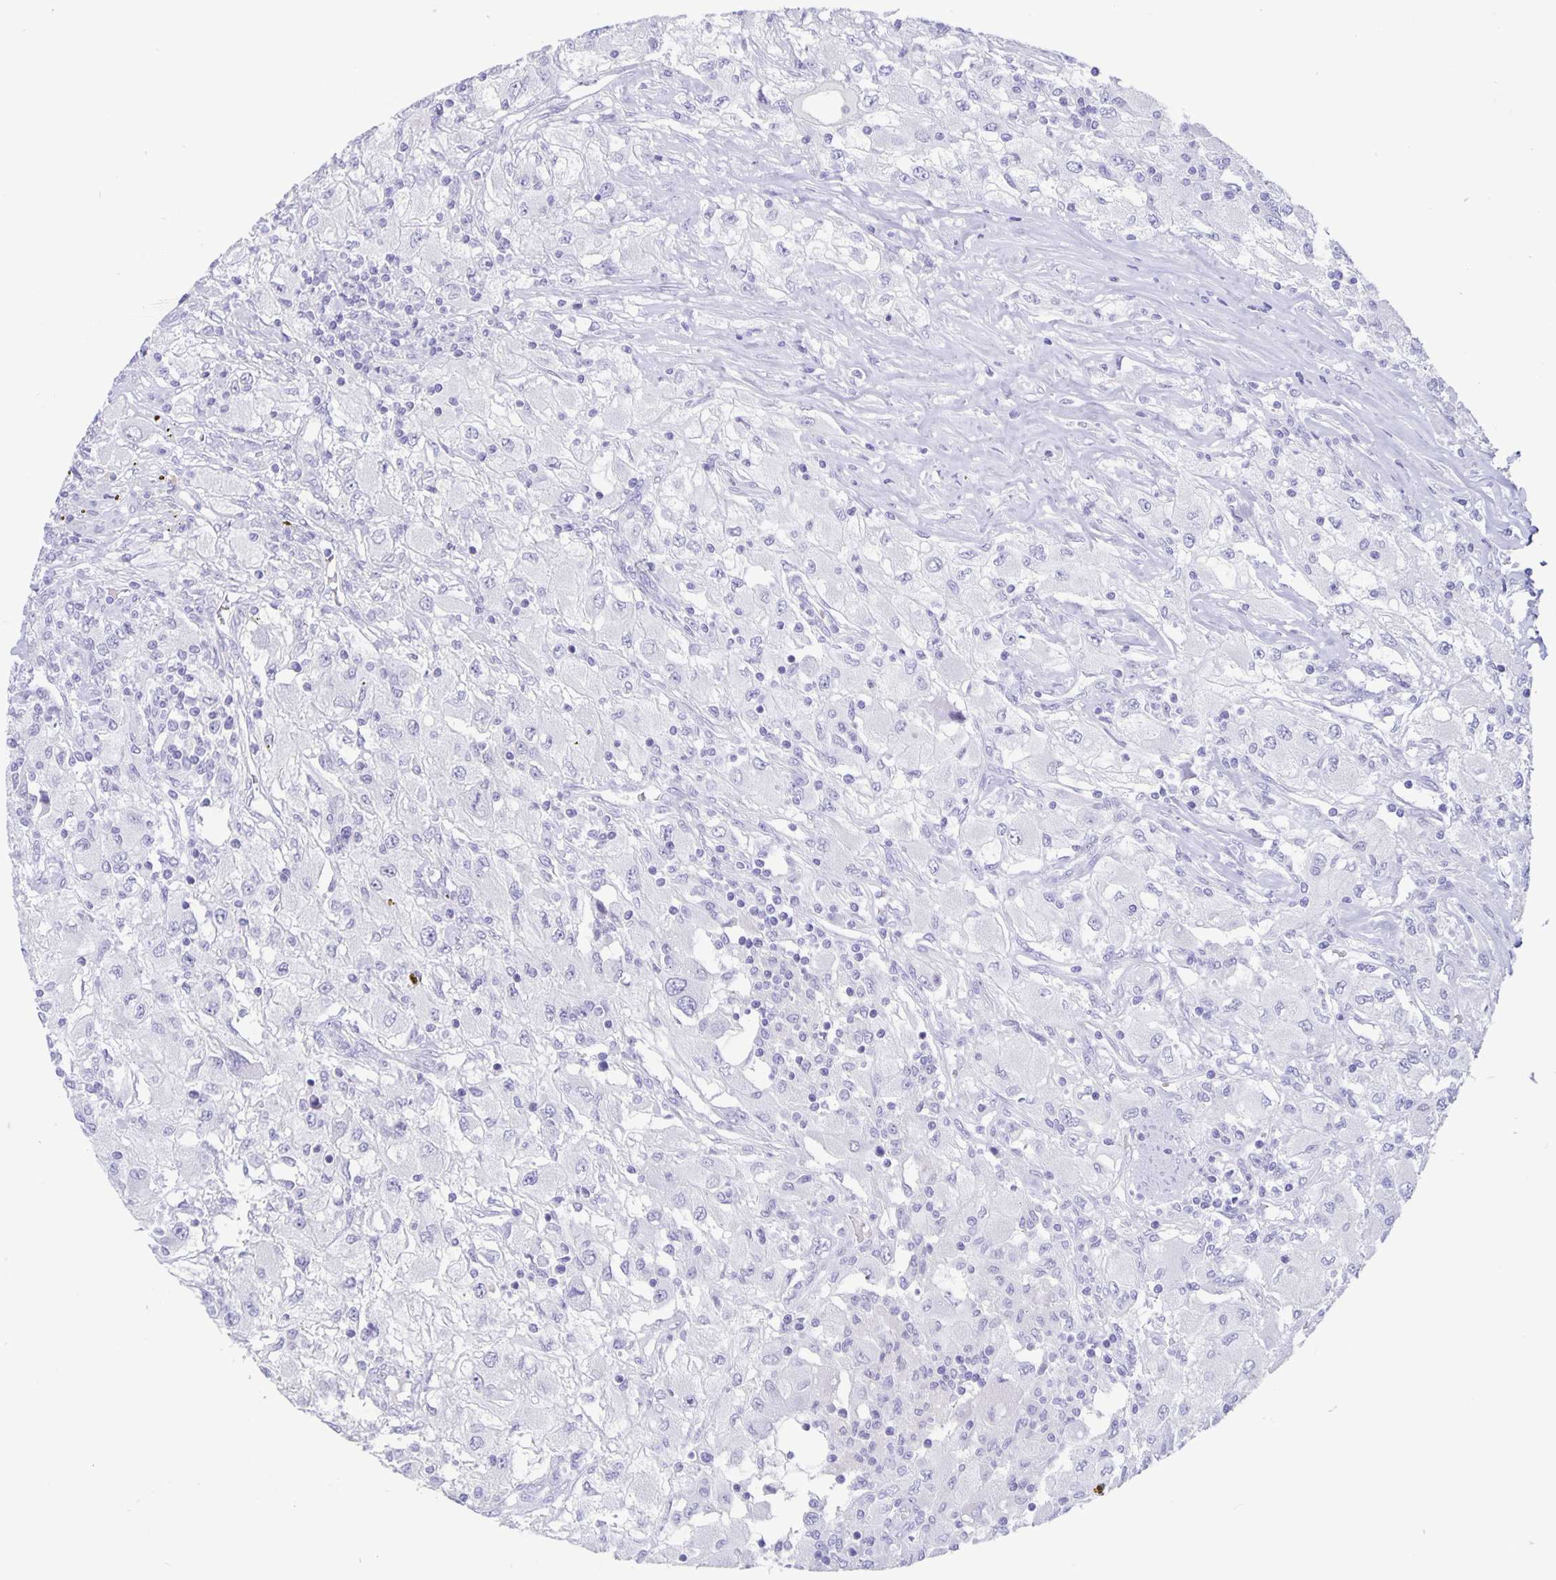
{"staining": {"intensity": "negative", "quantity": "none", "location": "none"}, "tissue": "renal cancer", "cell_type": "Tumor cells", "image_type": "cancer", "snomed": [{"axis": "morphology", "description": "Adenocarcinoma, NOS"}, {"axis": "topography", "description": "Kidney"}], "caption": "High power microscopy histopathology image of an IHC image of adenocarcinoma (renal), revealing no significant expression in tumor cells.", "gene": "BPIFA3", "patient": {"sex": "female", "age": 67}}